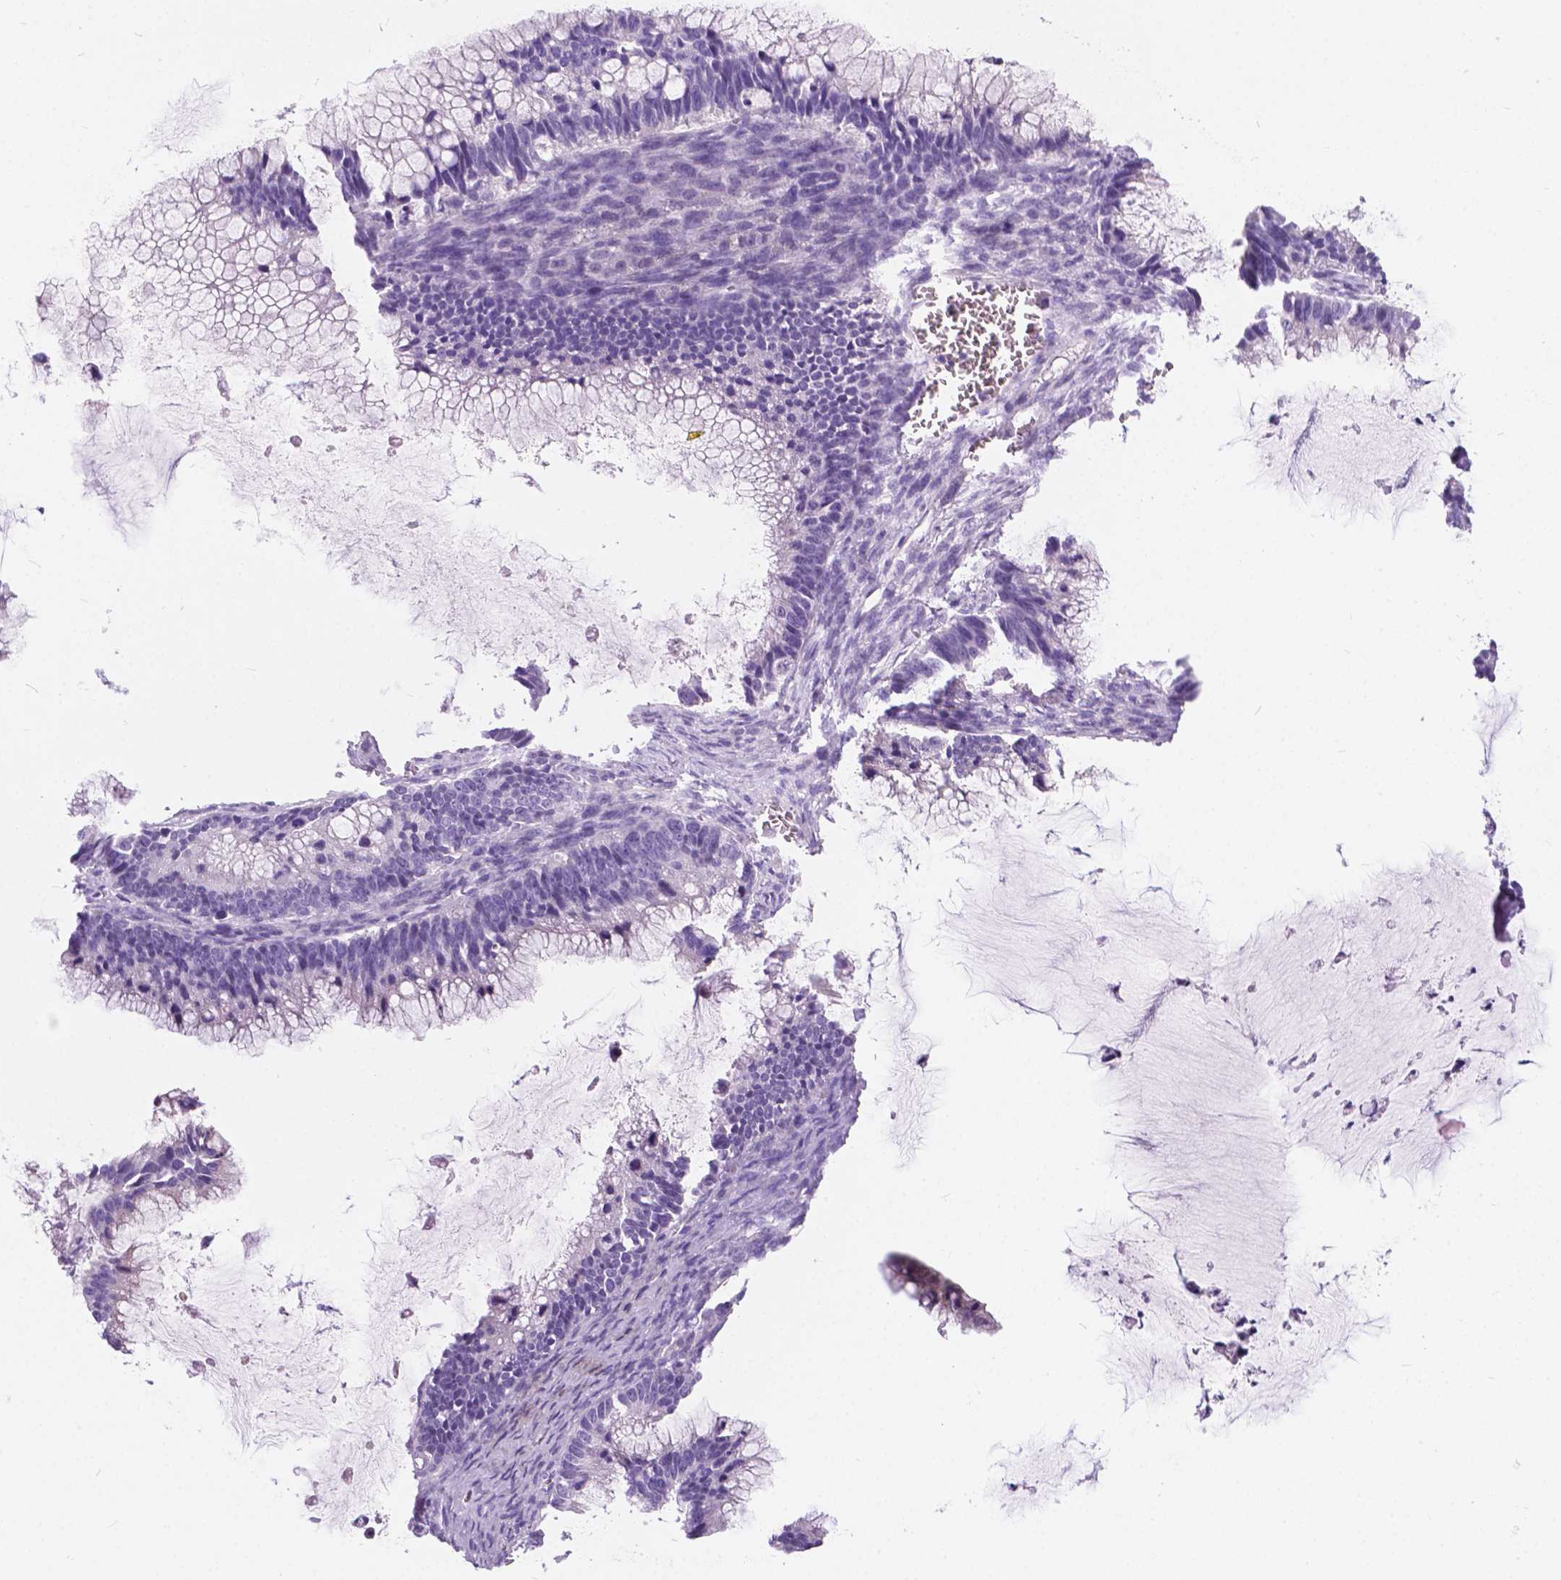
{"staining": {"intensity": "negative", "quantity": "none", "location": "none"}, "tissue": "ovarian cancer", "cell_type": "Tumor cells", "image_type": "cancer", "snomed": [{"axis": "morphology", "description": "Cystadenocarcinoma, mucinous, NOS"}, {"axis": "topography", "description": "Ovary"}], "caption": "The micrograph demonstrates no staining of tumor cells in ovarian cancer.", "gene": "ARMS2", "patient": {"sex": "female", "age": 38}}